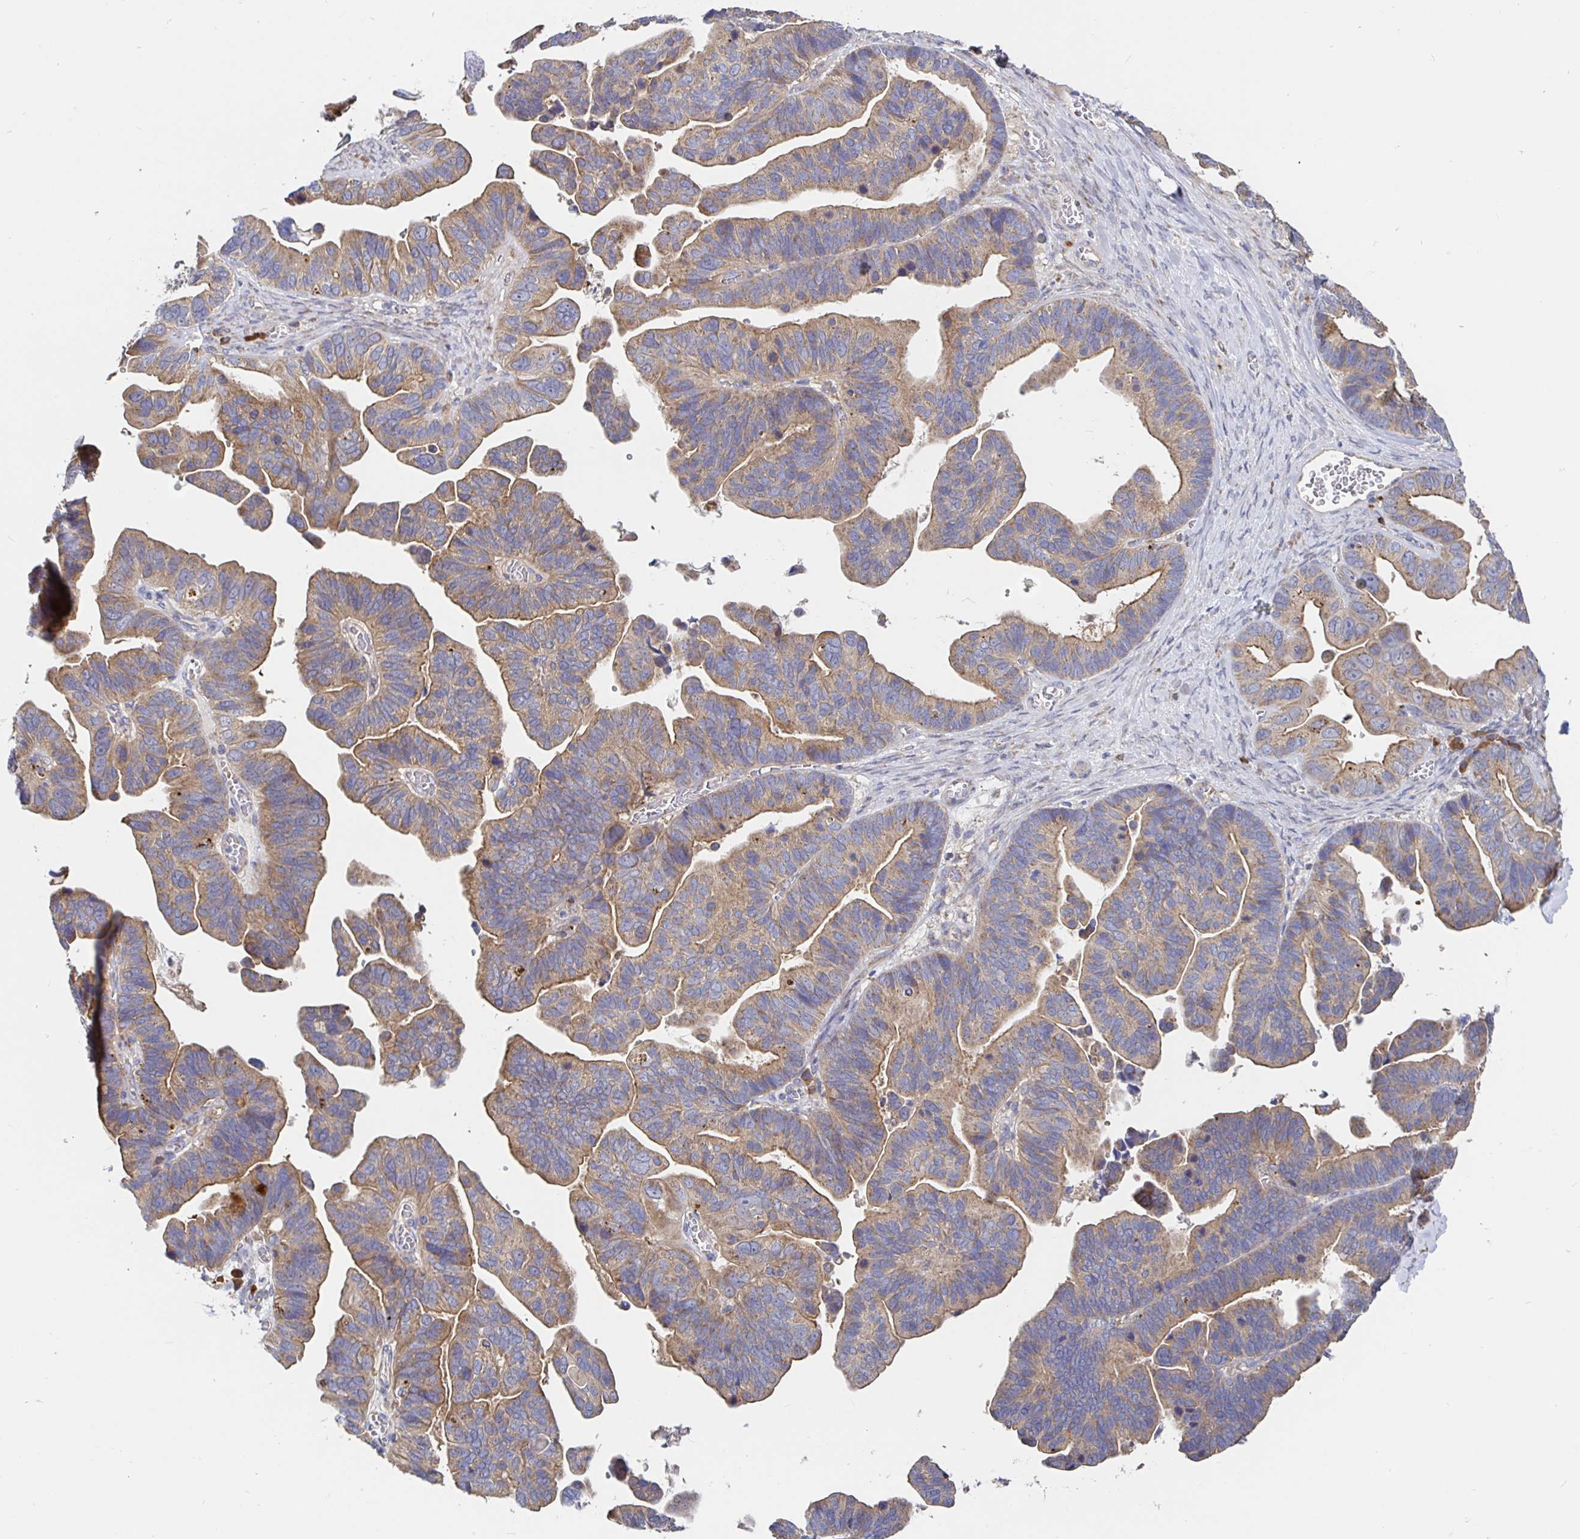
{"staining": {"intensity": "moderate", "quantity": ">75%", "location": "cytoplasmic/membranous"}, "tissue": "ovarian cancer", "cell_type": "Tumor cells", "image_type": "cancer", "snomed": [{"axis": "morphology", "description": "Cystadenocarcinoma, serous, NOS"}, {"axis": "topography", "description": "Ovary"}], "caption": "This histopathology image displays IHC staining of human ovarian cancer (serous cystadenocarcinoma), with medium moderate cytoplasmic/membranous staining in approximately >75% of tumor cells.", "gene": "PRDX3", "patient": {"sex": "female", "age": 56}}